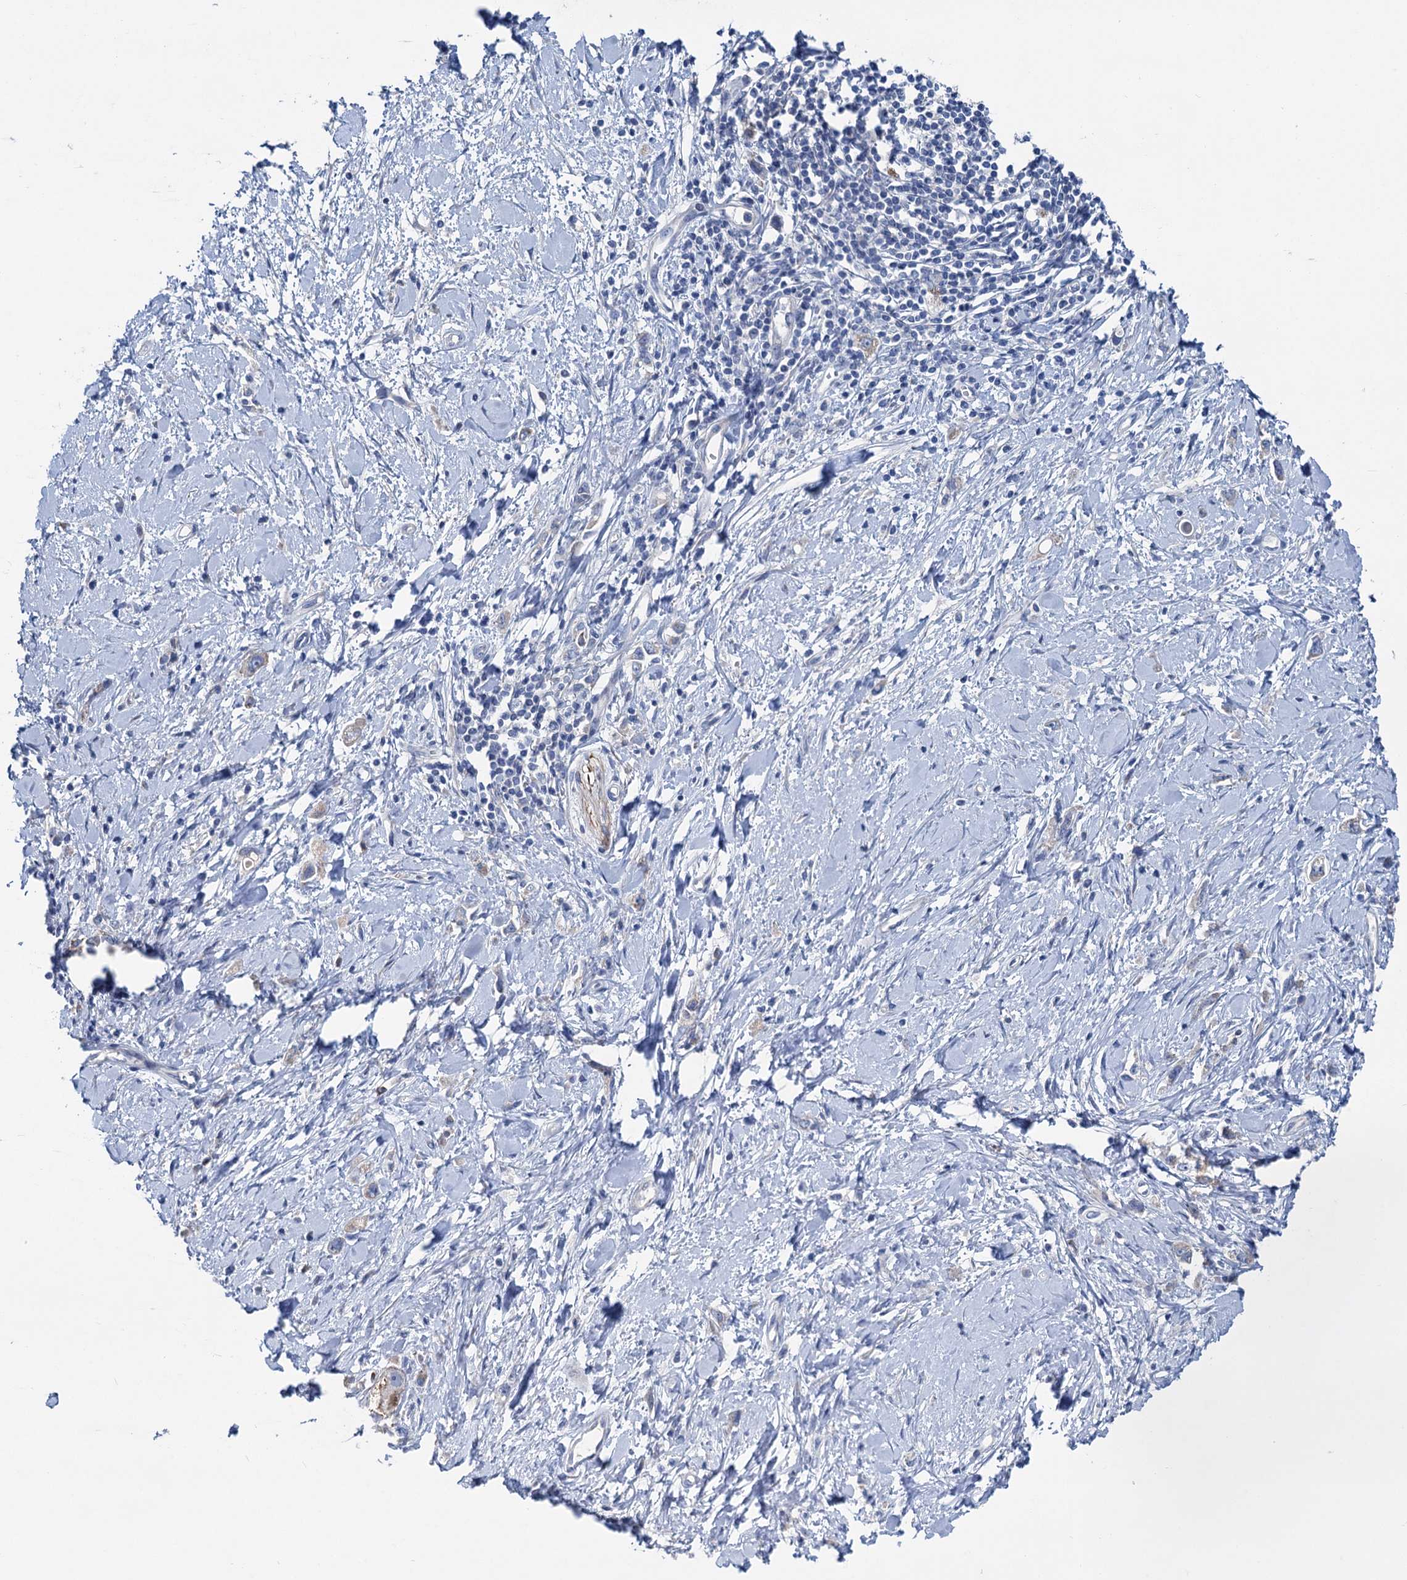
{"staining": {"intensity": "negative", "quantity": "none", "location": "none"}, "tissue": "stomach cancer", "cell_type": "Tumor cells", "image_type": "cancer", "snomed": [{"axis": "morphology", "description": "Adenocarcinoma, NOS"}, {"axis": "topography", "description": "Stomach"}], "caption": "Immunohistochemical staining of stomach cancer (adenocarcinoma) demonstrates no significant positivity in tumor cells.", "gene": "CHDH", "patient": {"sex": "female", "age": 76}}